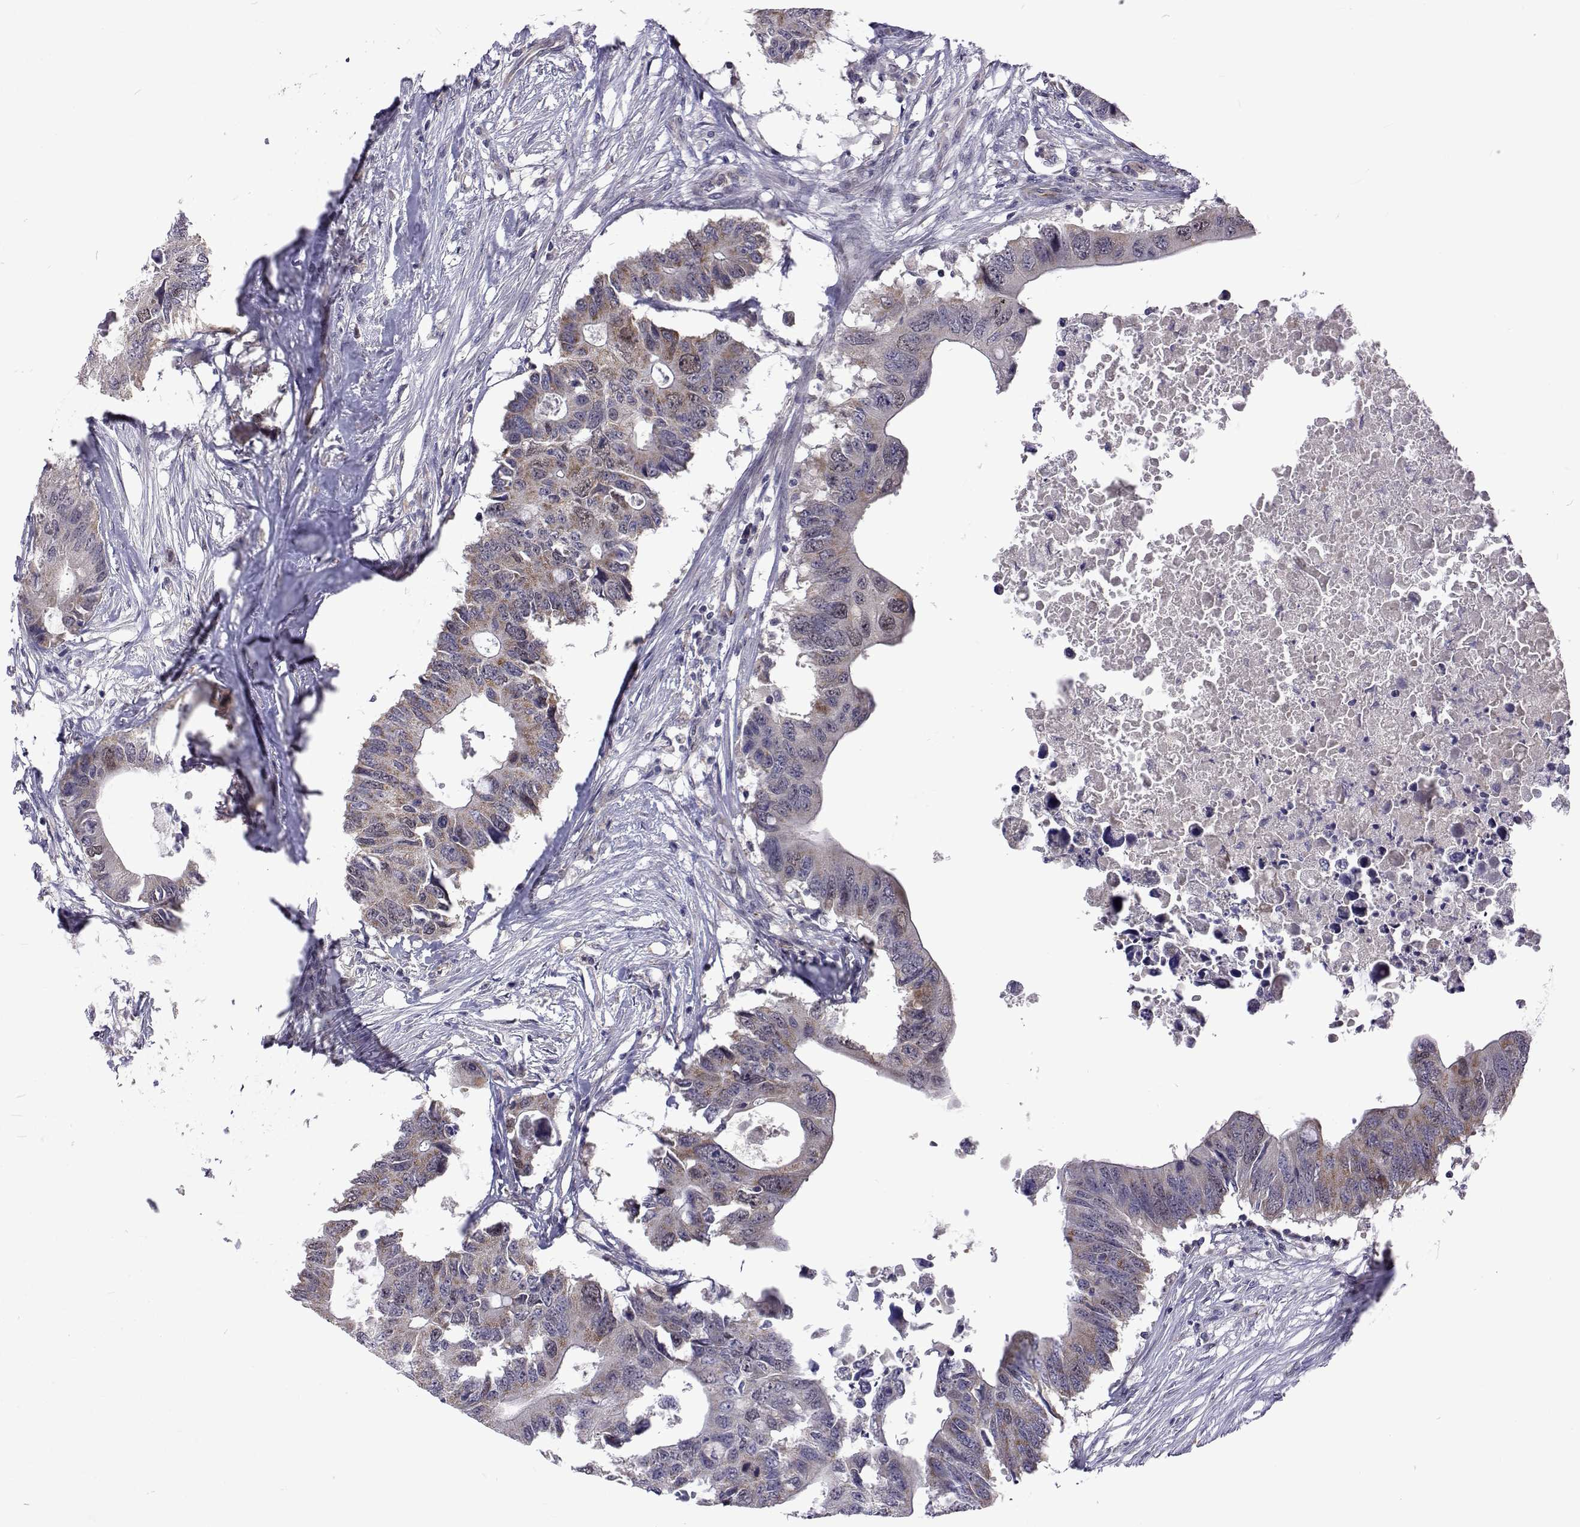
{"staining": {"intensity": "weak", "quantity": "25%-75%", "location": "cytoplasmic/membranous"}, "tissue": "colorectal cancer", "cell_type": "Tumor cells", "image_type": "cancer", "snomed": [{"axis": "morphology", "description": "Adenocarcinoma, NOS"}, {"axis": "topography", "description": "Colon"}], "caption": "Colorectal adenocarcinoma tissue exhibits weak cytoplasmic/membranous expression in approximately 25%-75% of tumor cells", "gene": "DHTKD1", "patient": {"sex": "male", "age": 71}}